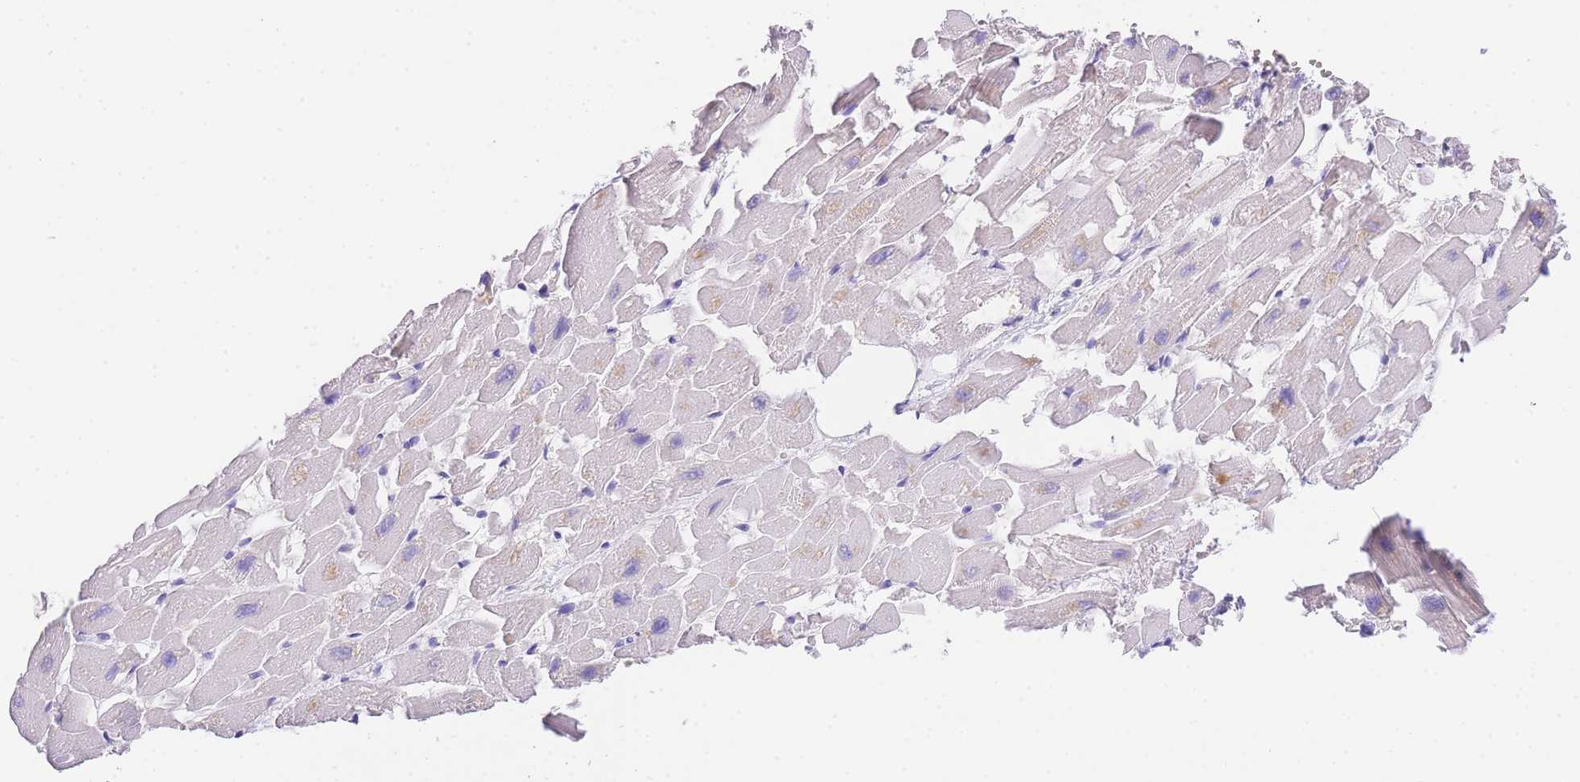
{"staining": {"intensity": "moderate", "quantity": "<25%", "location": "cytoplasmic/membranous"}, "tissue": "heart muscle", "cell_type": "Cardiomyocytes", "image_type": "normal", "snomed": [{"axis": "morphology", "description": "Normal tissue, NOS"}, {"axis": "topography", "description": "Heart"}], "caption": "This histopathology image displays unremarkable heart muscle stained with IHC to label a protein in brown. The cytoplasmic/membranous of cardiomyocytes show moderate positivity for the protein. Nuclei are counter-stained blue.", "gene": "SLC35F2", "patient": {"sex": "female", "age": 64}}